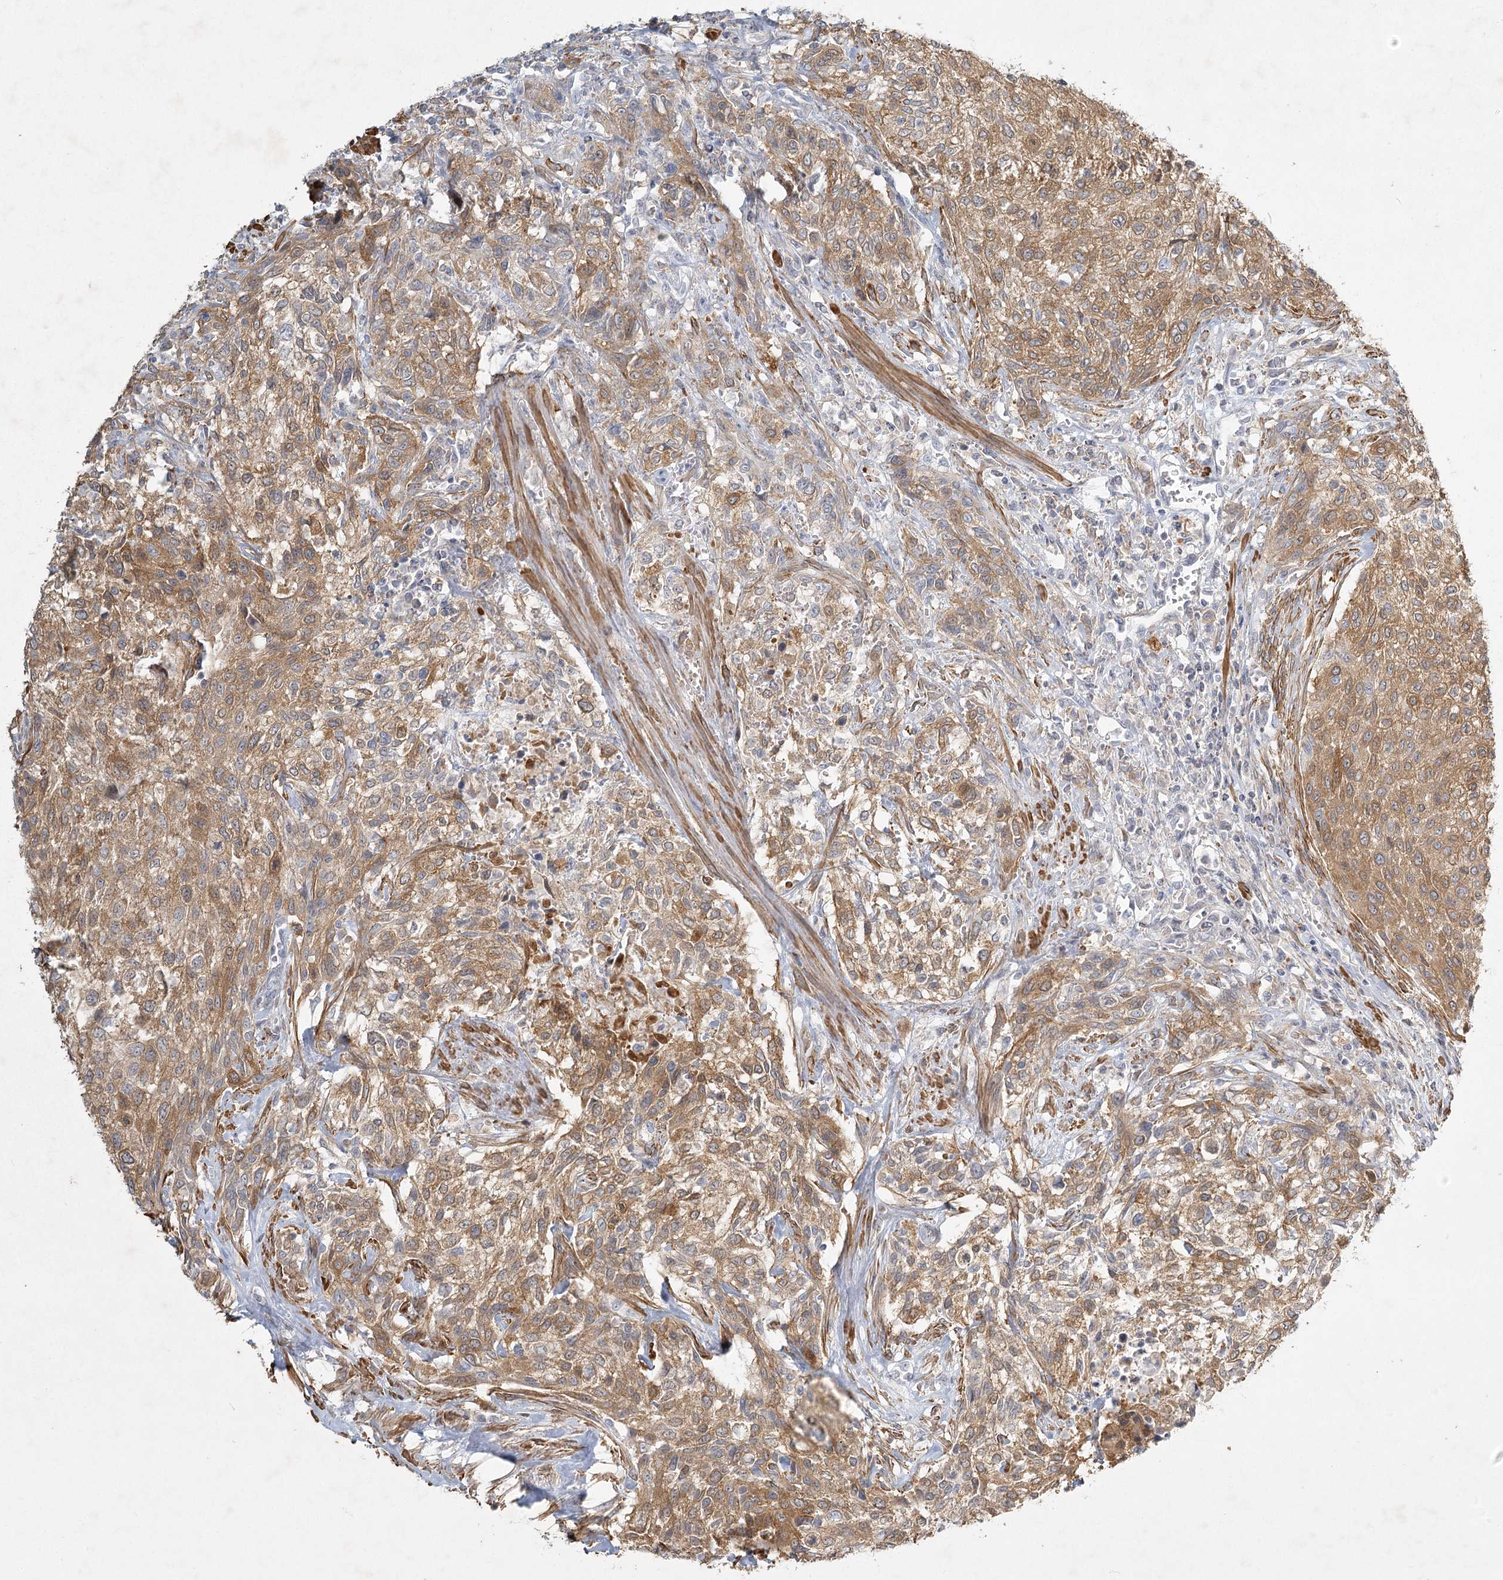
{"staining": {"intensity": "moderate", "quantity": ">75%", "location": "cytoplasmic/membranous"}, "tissue": "urothelial cancer", "cell_type": "Tumor cells", "image_type": "cancer", "snomed": [{"axis": "morphology", "description": "Normal tissue, NOS"}, {"axis": "morphology", "description": "Urothelial carcinoma, NOS"}, {"axis": "topography", "description": "Urinary bladder"}, {"axis": "topography", "description": "Peripheral nerve tissue"}], "caption": "Protein staining reveals moderate cytoplasmic/membranous staining in about >75% of tumor cells in urothelial cancer.", "gene": "INPP4B", "patient": {"sex": "male", "age": 35}}